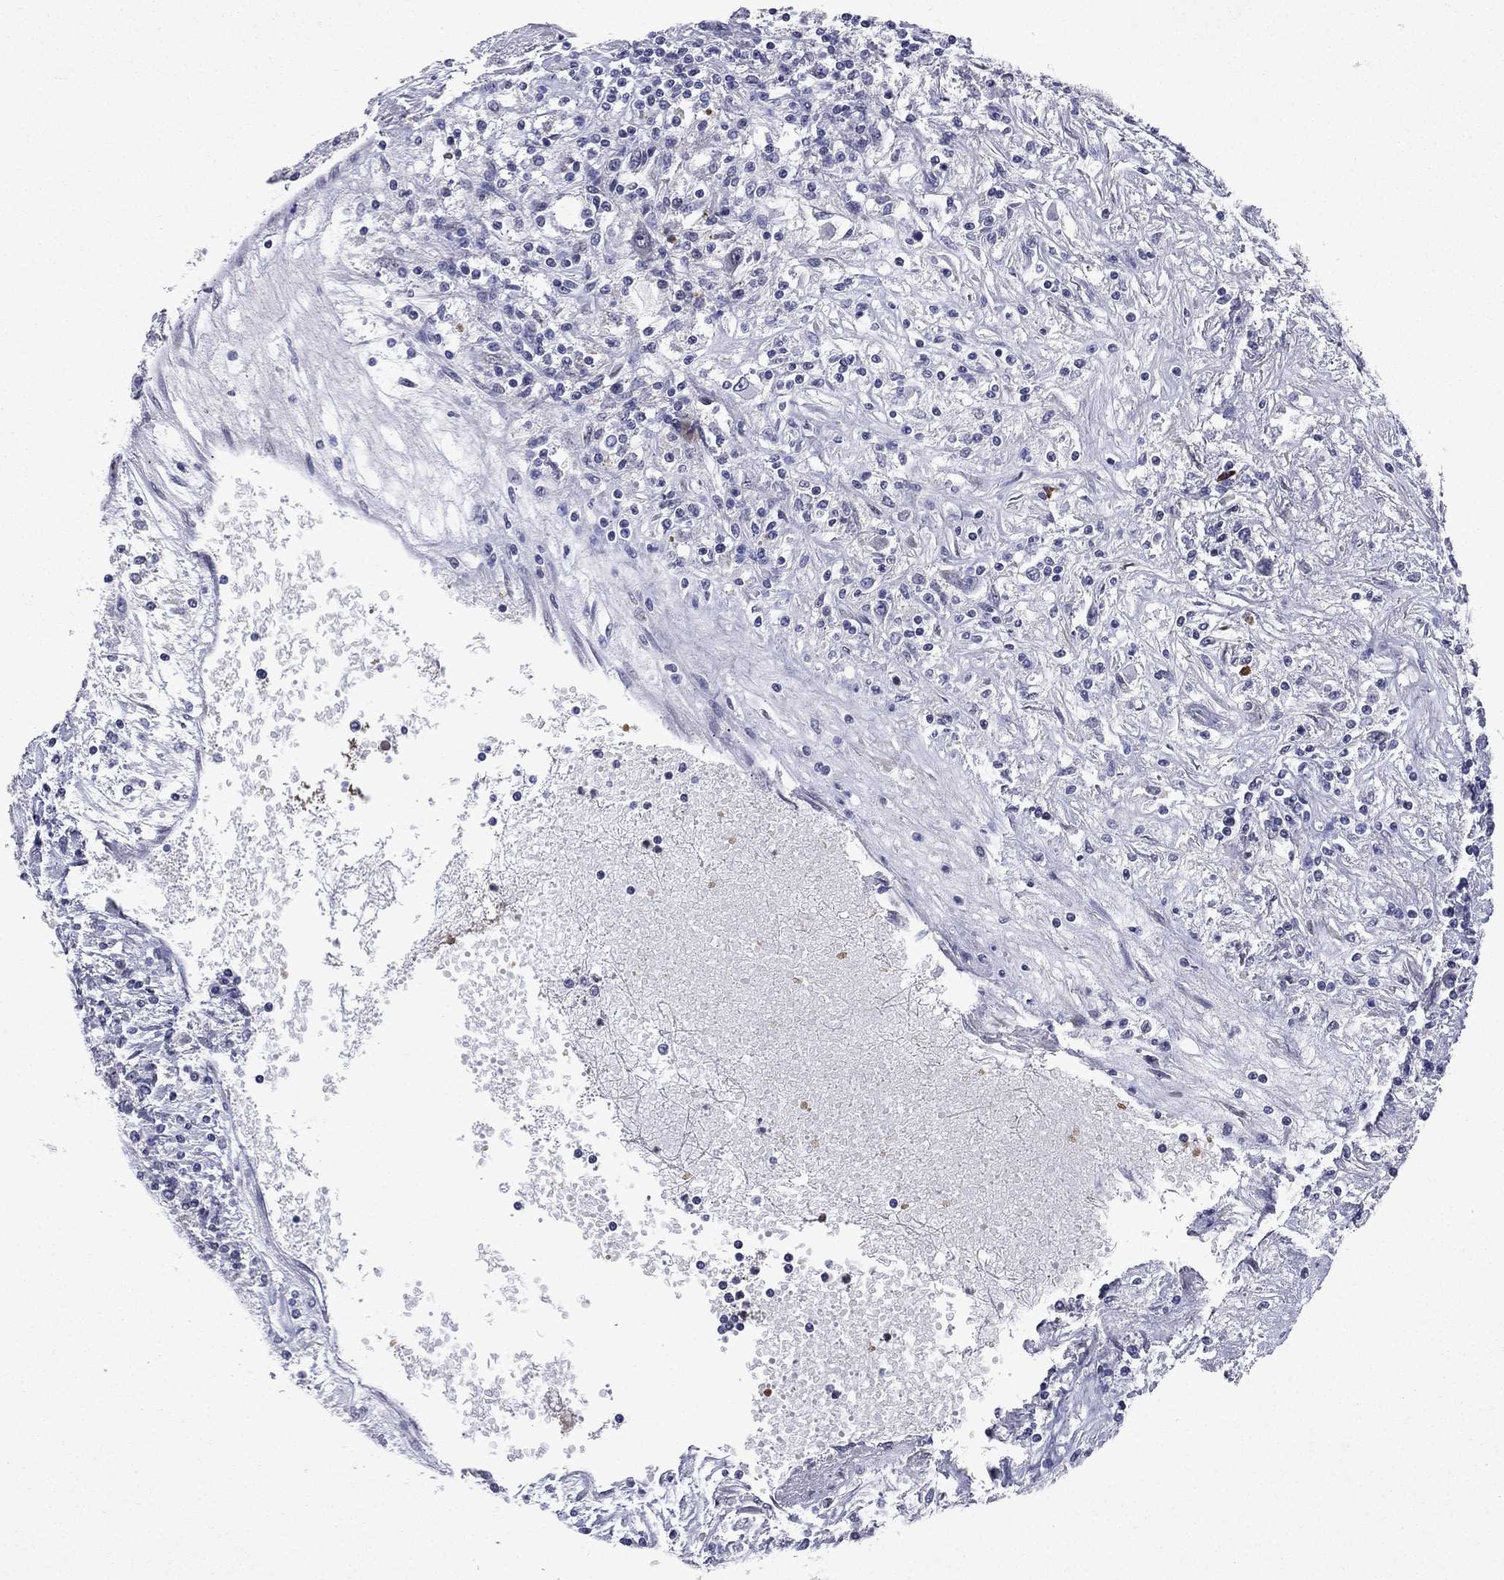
{"staining": {"intensity": "negative", "quantity": "none", "location": "none"}, "tissue": "renal cancer", "cell_type": "Tumor cells", "image_type": "cancer", "snomed": [{"axis": "morphology", "description": "Adenocarcinoma, NOS"}, {"axis": "topography", "description": "Kidney"}], "caption": "An IHC histopathology image of renal adenocarcinoma is shown. There is no staining in tumor cells of renal adenocarcinoma.", "gene": "ECM1", "patient": {"sex": "female", "age": 67}}